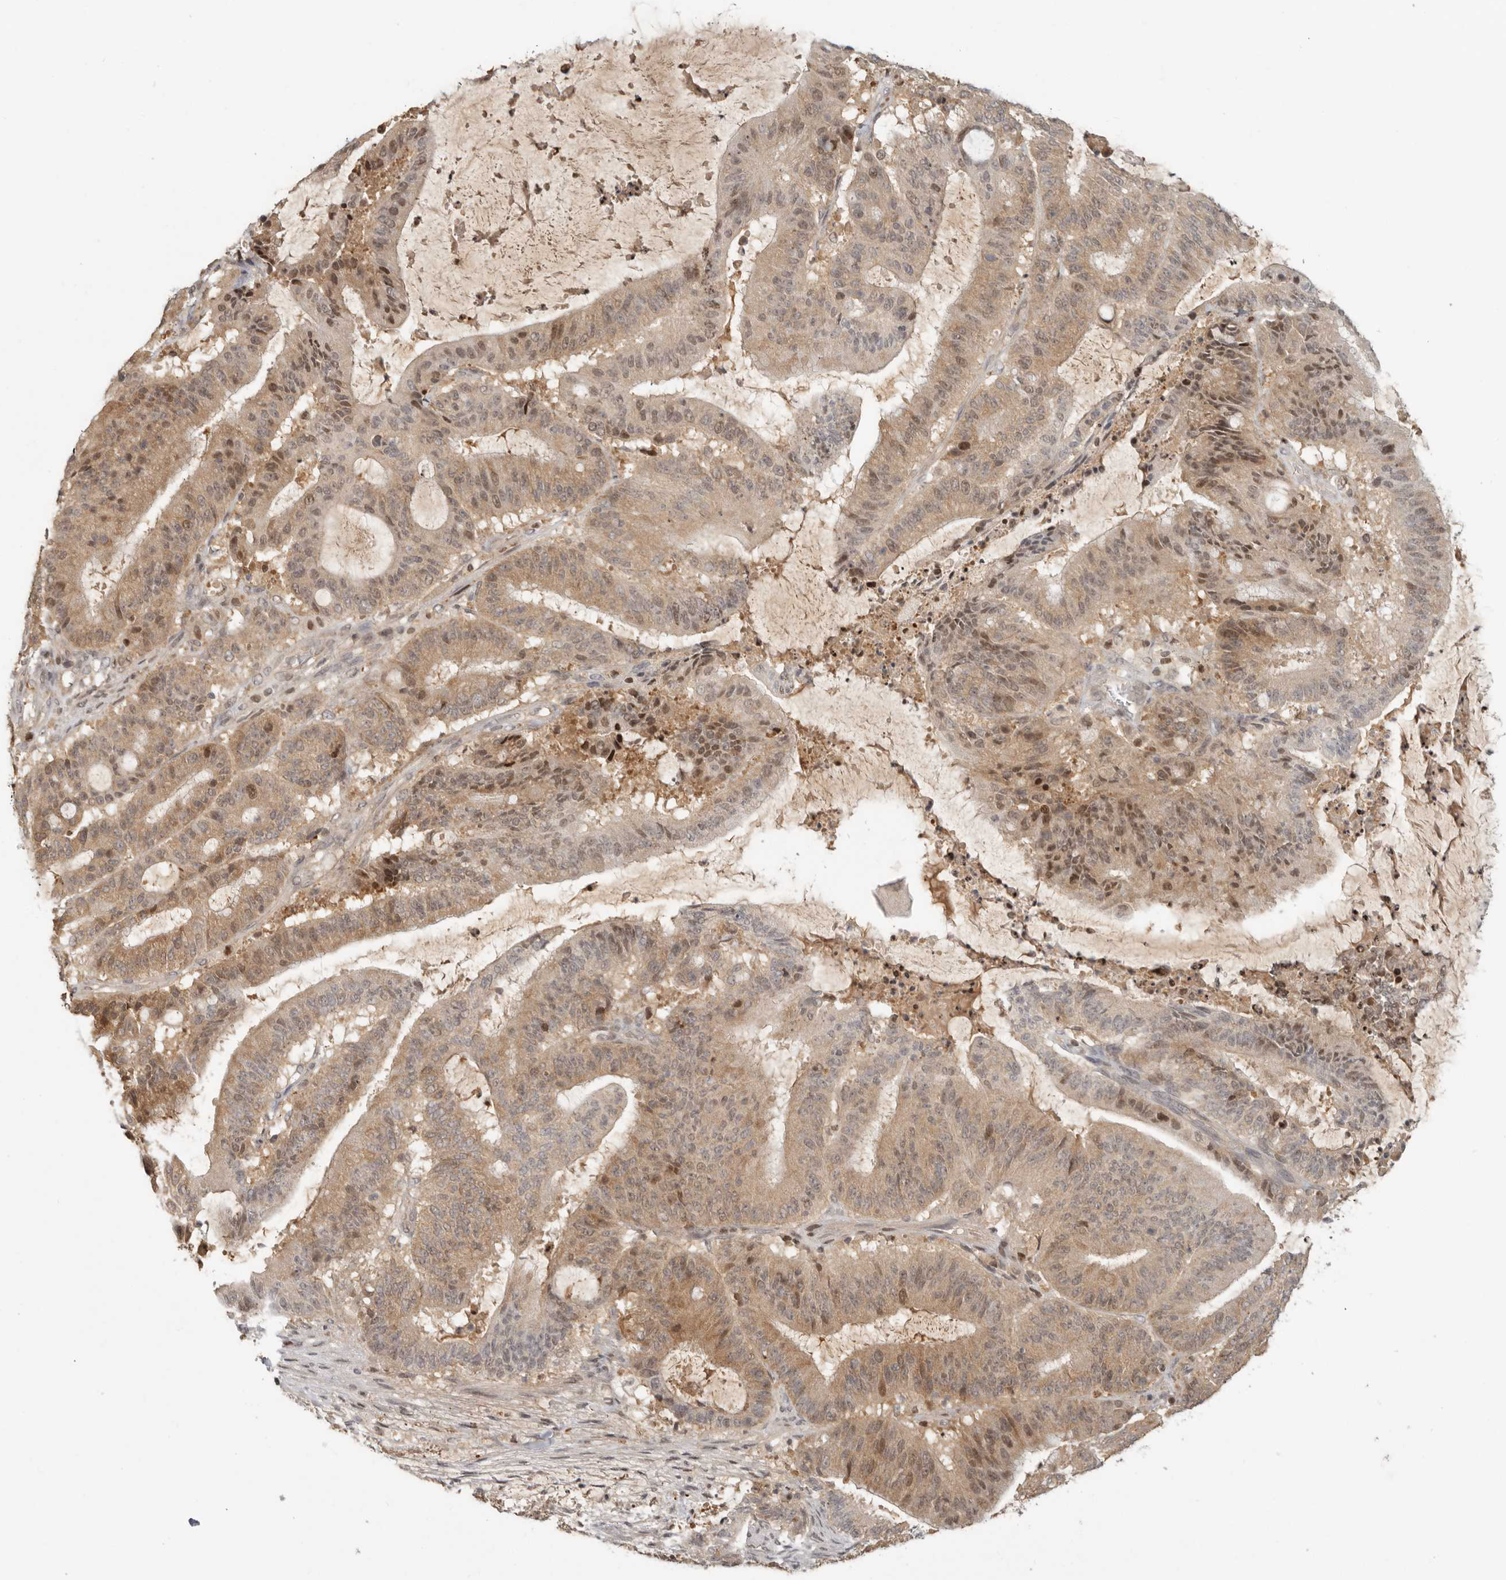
{"staining": {"intensity": "moderate", "quantity": ">75%", "location": "cytoplasmic/membranous,nuclear"}, "tissue": "liver cancer", "cell_type": "Tumor cells", "image_type": "cancer", "snomed": [{"axis": "morphology", "description": "Normal tissue, NOS"}, {"axis": "morphology", "description": "Cholangiocarcinoma"}, {"axis": "topography", "description": "Liver"}, {"axis": "topography", "description": "Peripheral nerve tissue"}], "caption": "High-power microscopy captured an immunohistochemistry histopathology image of cholangiocarcinoma (liver), revealing moderate cytoplasmic/membranous and nuclear expression in approximately >75% of tumor cells.", "gene": "PSMA5", "patient": {"sex": "female", "age": 73}}